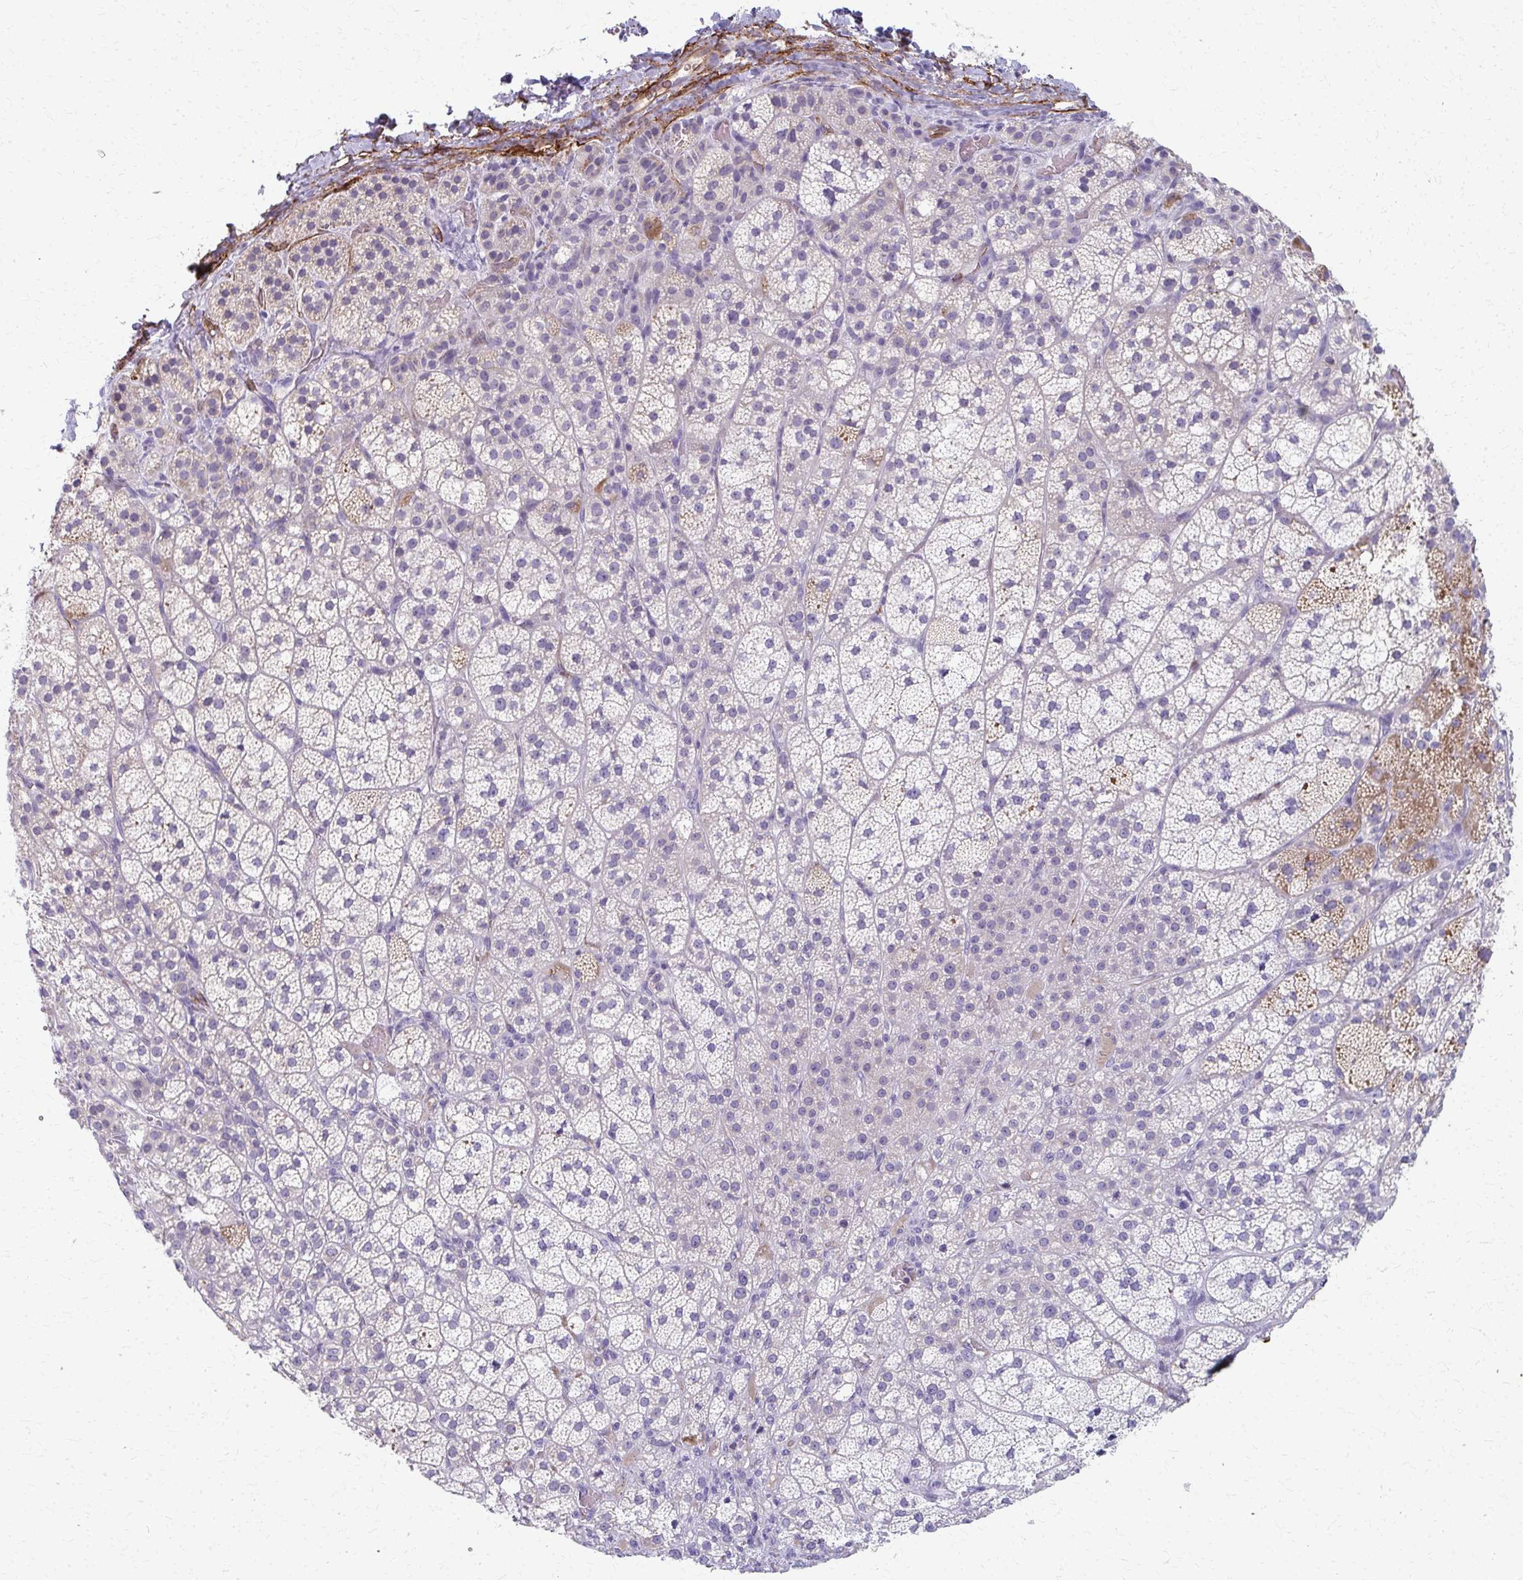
{"staining": {"intensity": "moderate", "quantity": "<25%", "location": "cytoplasmic/membranous"}, "tissue": "adrenal gland", "cell_type": "Glandular cells", "image_type": "normal", "snomed": [{"axis": "morphology", "description": "Normal tissue, NOS"}, {"axis": "topography", "description": "Adrenal gland"}], "caption": "Immunohistochemical staining of normal human adrenal gland reveals low levels of moderate cytoplasmic/membranous expression in about <25% of glandular cells.", "gene": "ADIPOQ", "patient": {"sex": "female", "age": 60}}